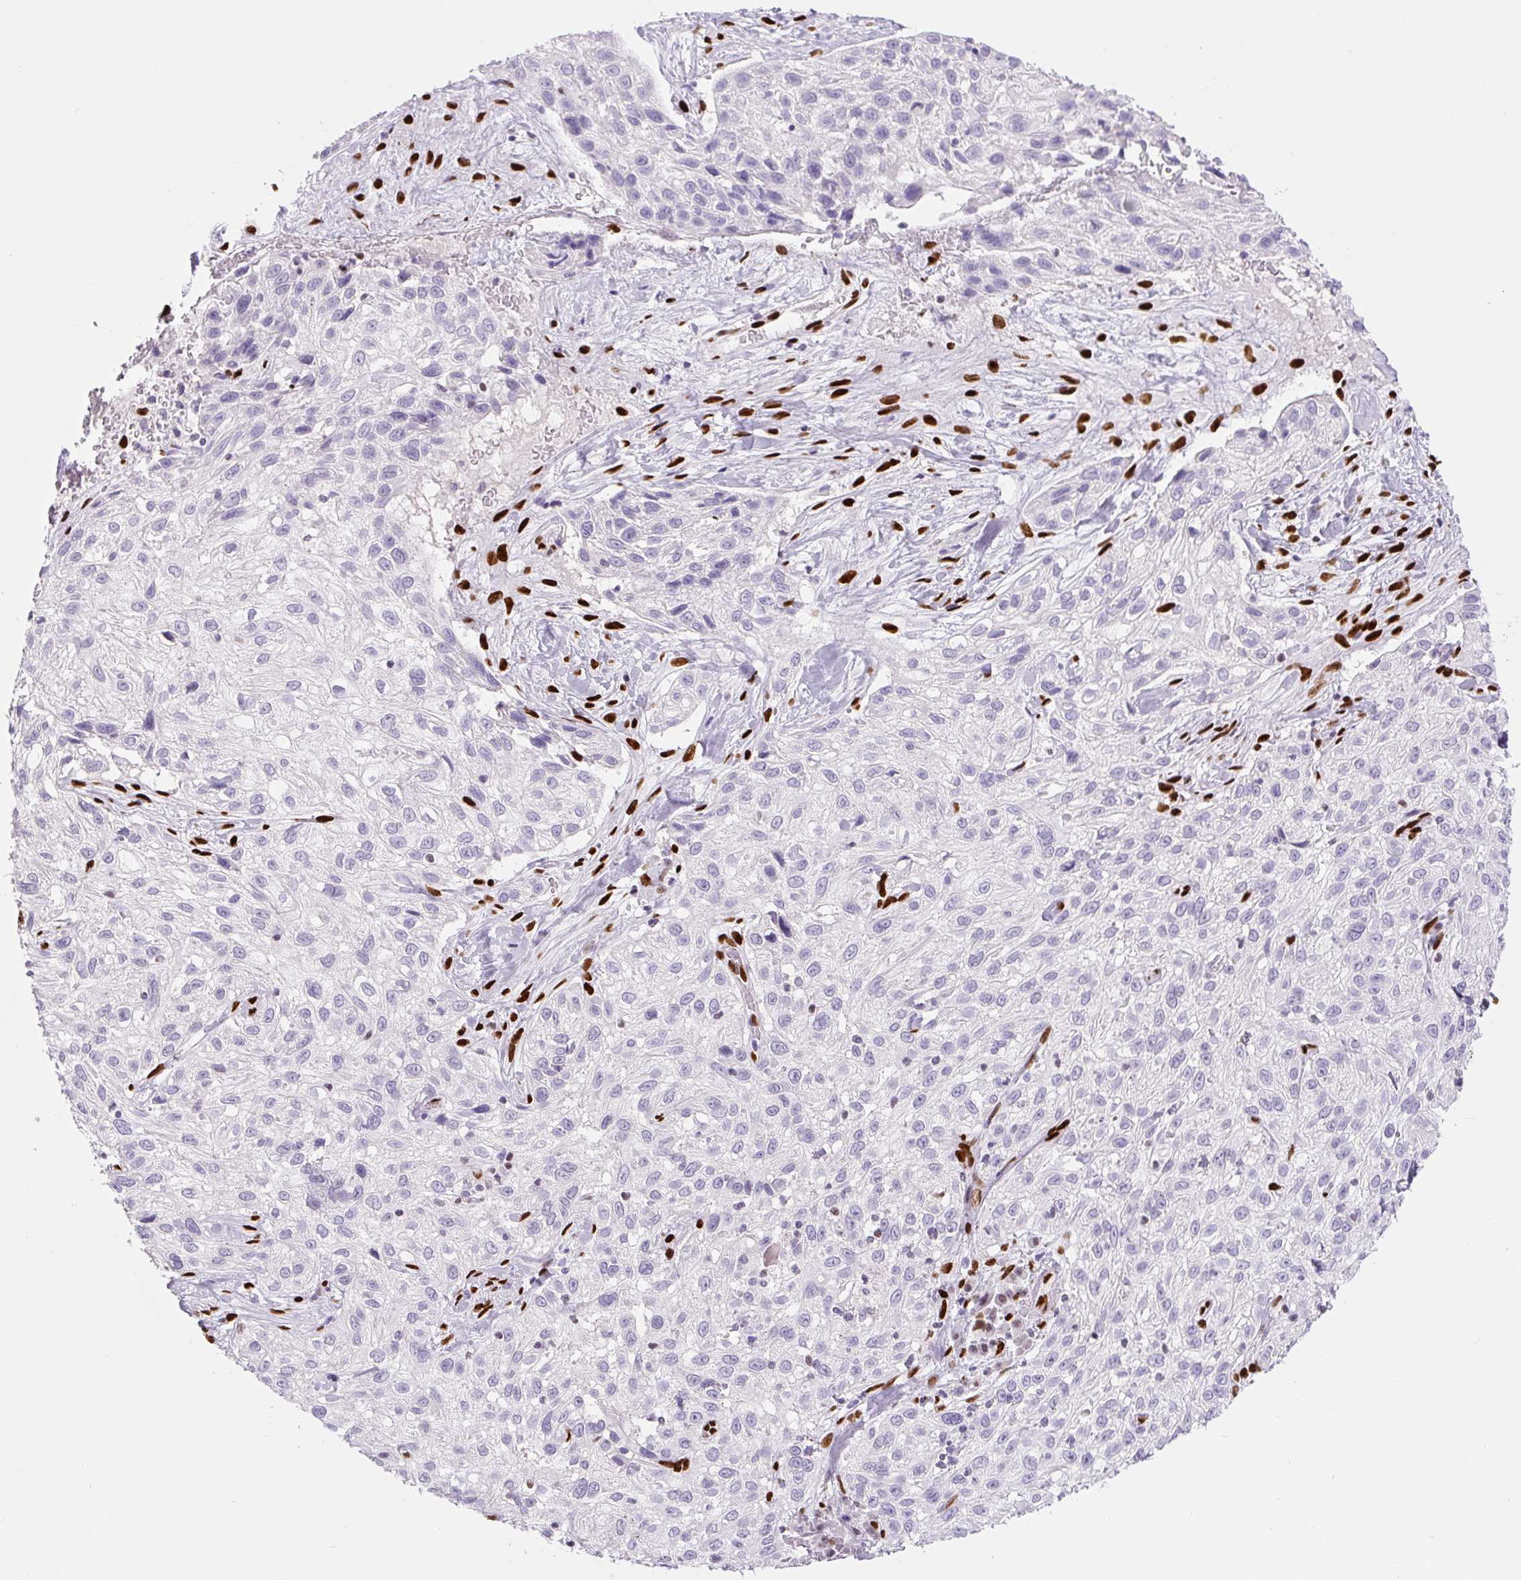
{"staining": {"intensity": "negative", "quantity": "none", "location": "none"}, "tissue": "skin cancer", "cell_type": "Tumor cells", "image_type": "cancer", "snomed": [{"axis": "morphology", "description": "Squamous cell carcinoma, NOS"}, {"axis": "topography", "description": "Skin"}], "caption": "Micrograph shows no protein expression in tumor cells of skin cancer (squamous cell carcinoma) tissue.", "gene": "ZEB1", "patient": {"sex": "male", "age": 82}}